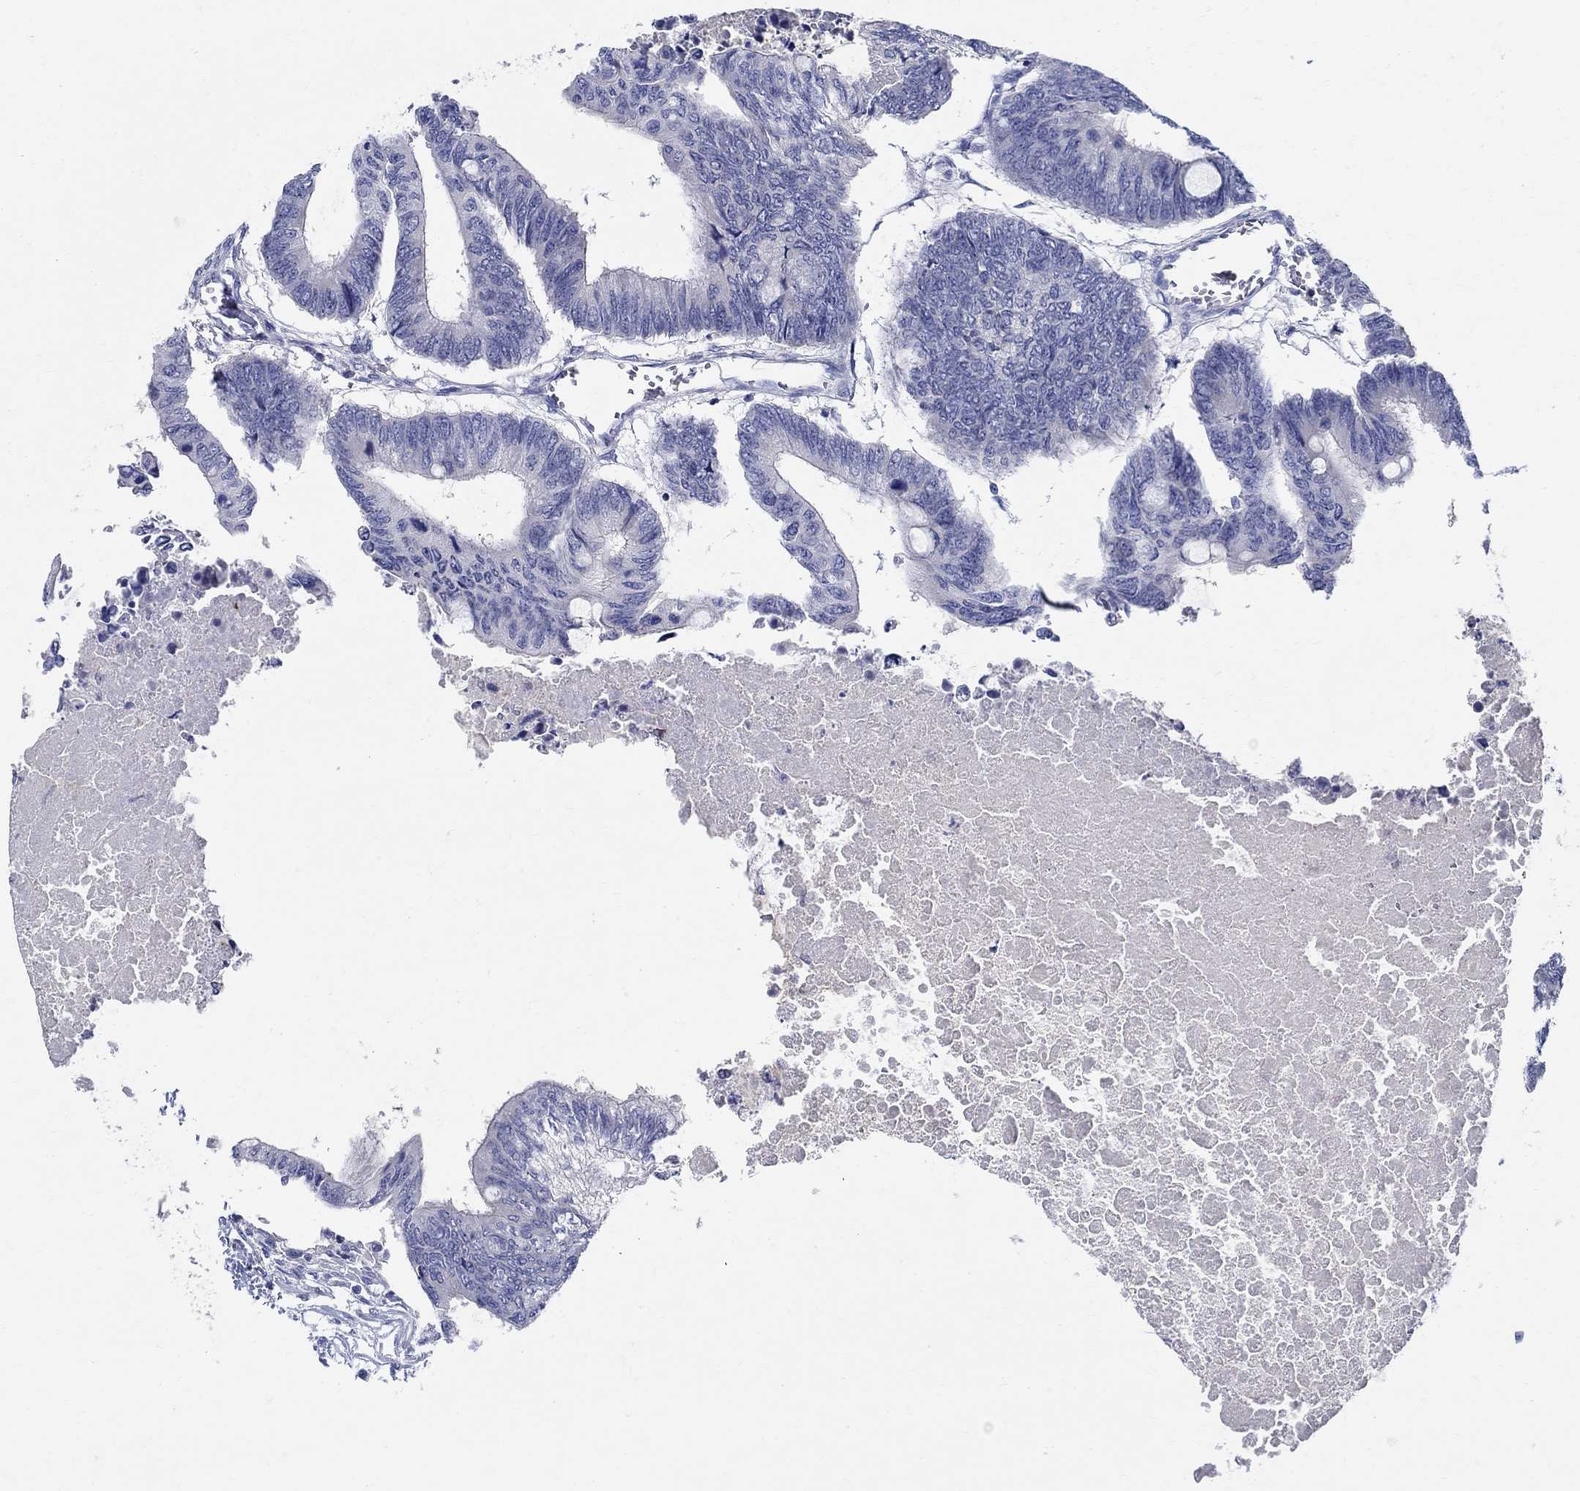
{"staining": {"intensity": "negative", "quantity": "none", "location": "none"}, "tissue": "colorectal cancer", "cell_type": "Tumor cells", "image_type": "cancer", "snomed": [{"axis": "morphology", "description": "Normal tissue, NOS"}, {"axis": "morphology", "description": "Adenocarcinoma, NOS"}, {"axis": "topography", "description": "Rectum"}, {"axis": "topography", "description": "Peripheral nerve tissue"}], "caption": "Photomicrograph shows no protein expression in tumor cells of colorectal cancer tissue.", "gene": "CRYGD", "patient": {"sex": "male", "age": 92}}